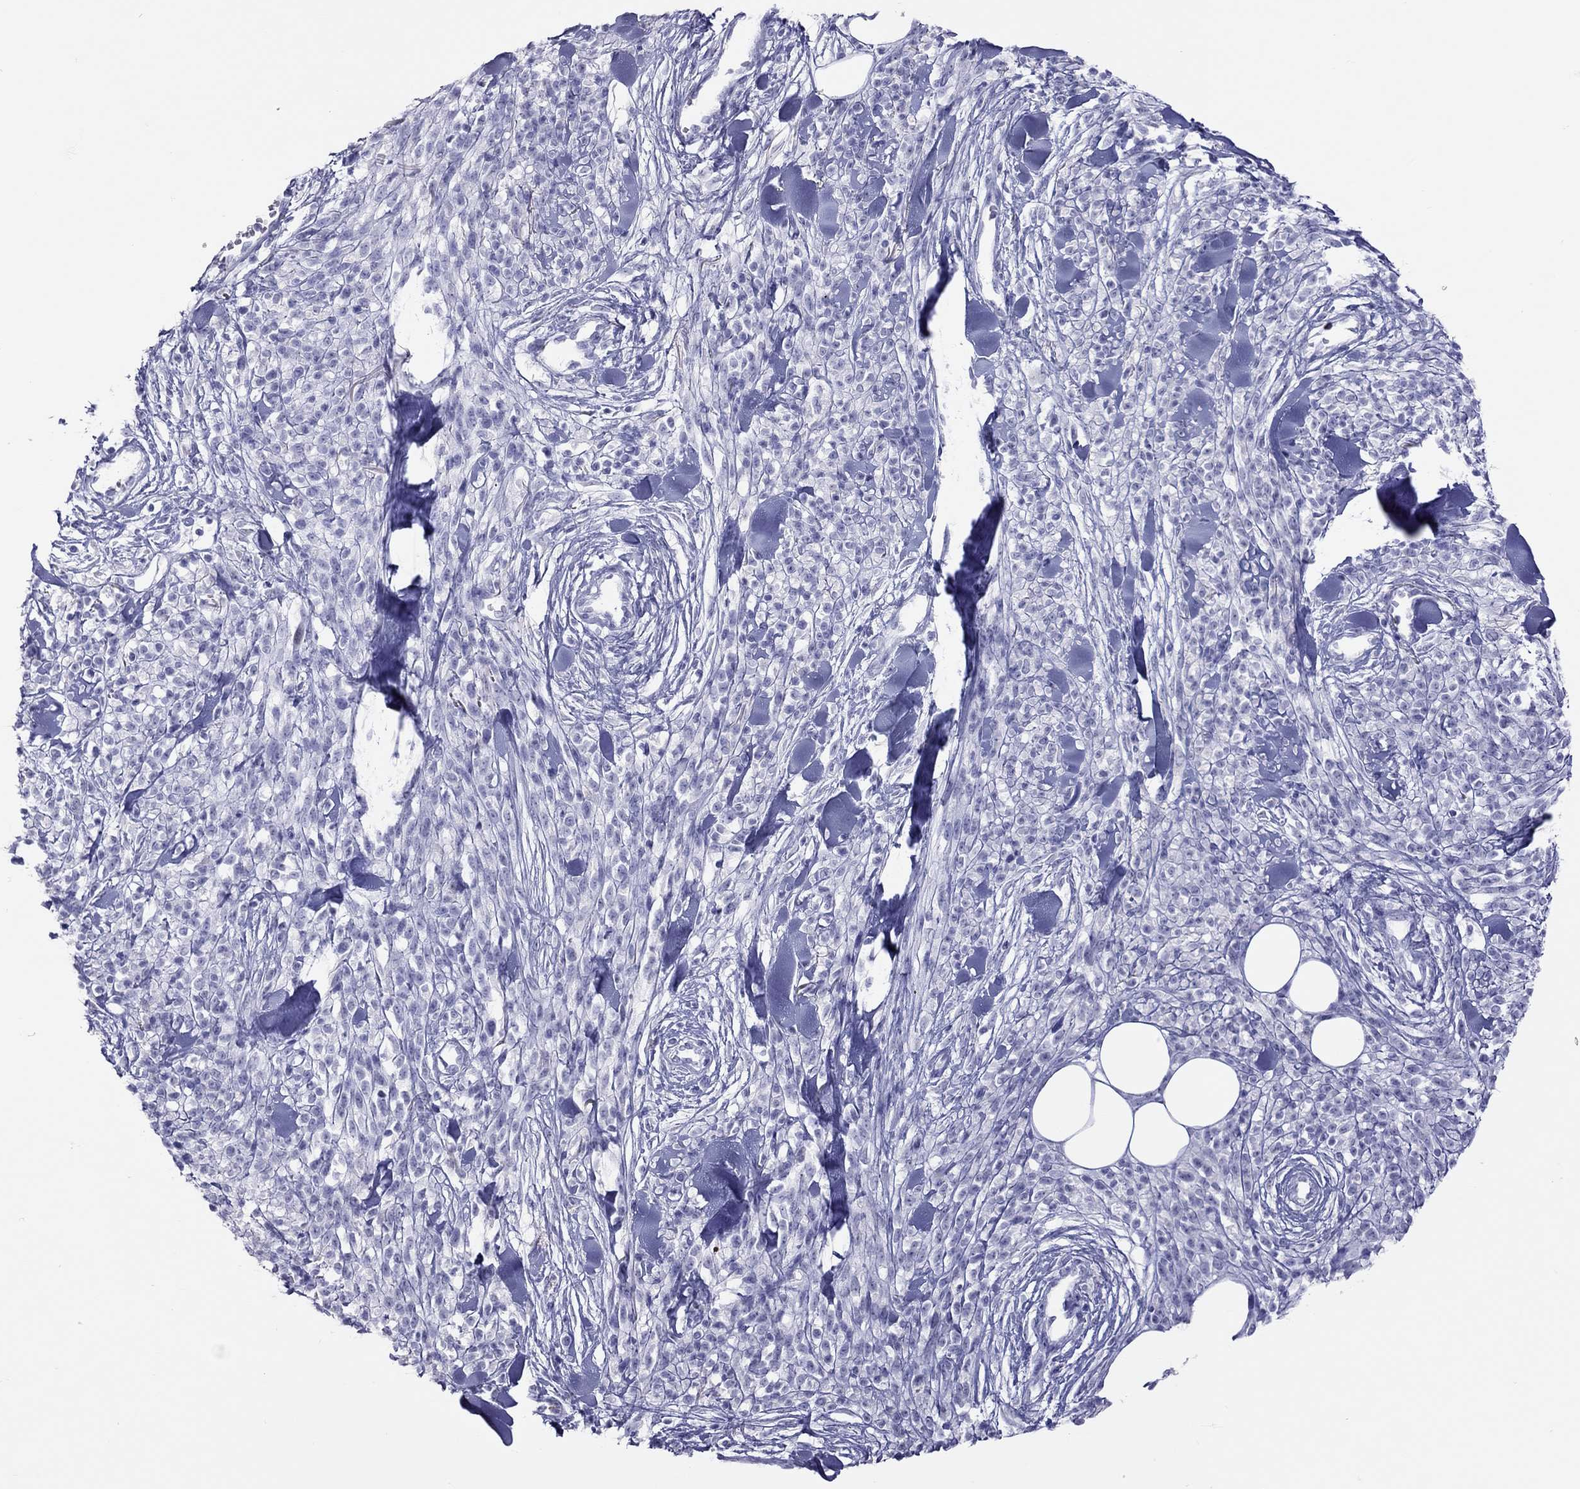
{"staining": {"intensity": "negative", "quantity": "none", "location": "none"}, "tissue": "melanoma", "cell_type": "Tumor cells", "image_type": "cancer", "snomed": [{"axis": "morphology", "description": "Malignant melanoma, NOS"}, {"axis": "topography", "description": "Skin"}, {"axis": "topography", "description": "Skin of trunk"}], "caption": "This is an immunohistochemistry (IHC) micrograph of melanoma. There is no positivity in tumor cells.", "gene": "STAG3", "patient": {"sex": "male", "age": 74}}